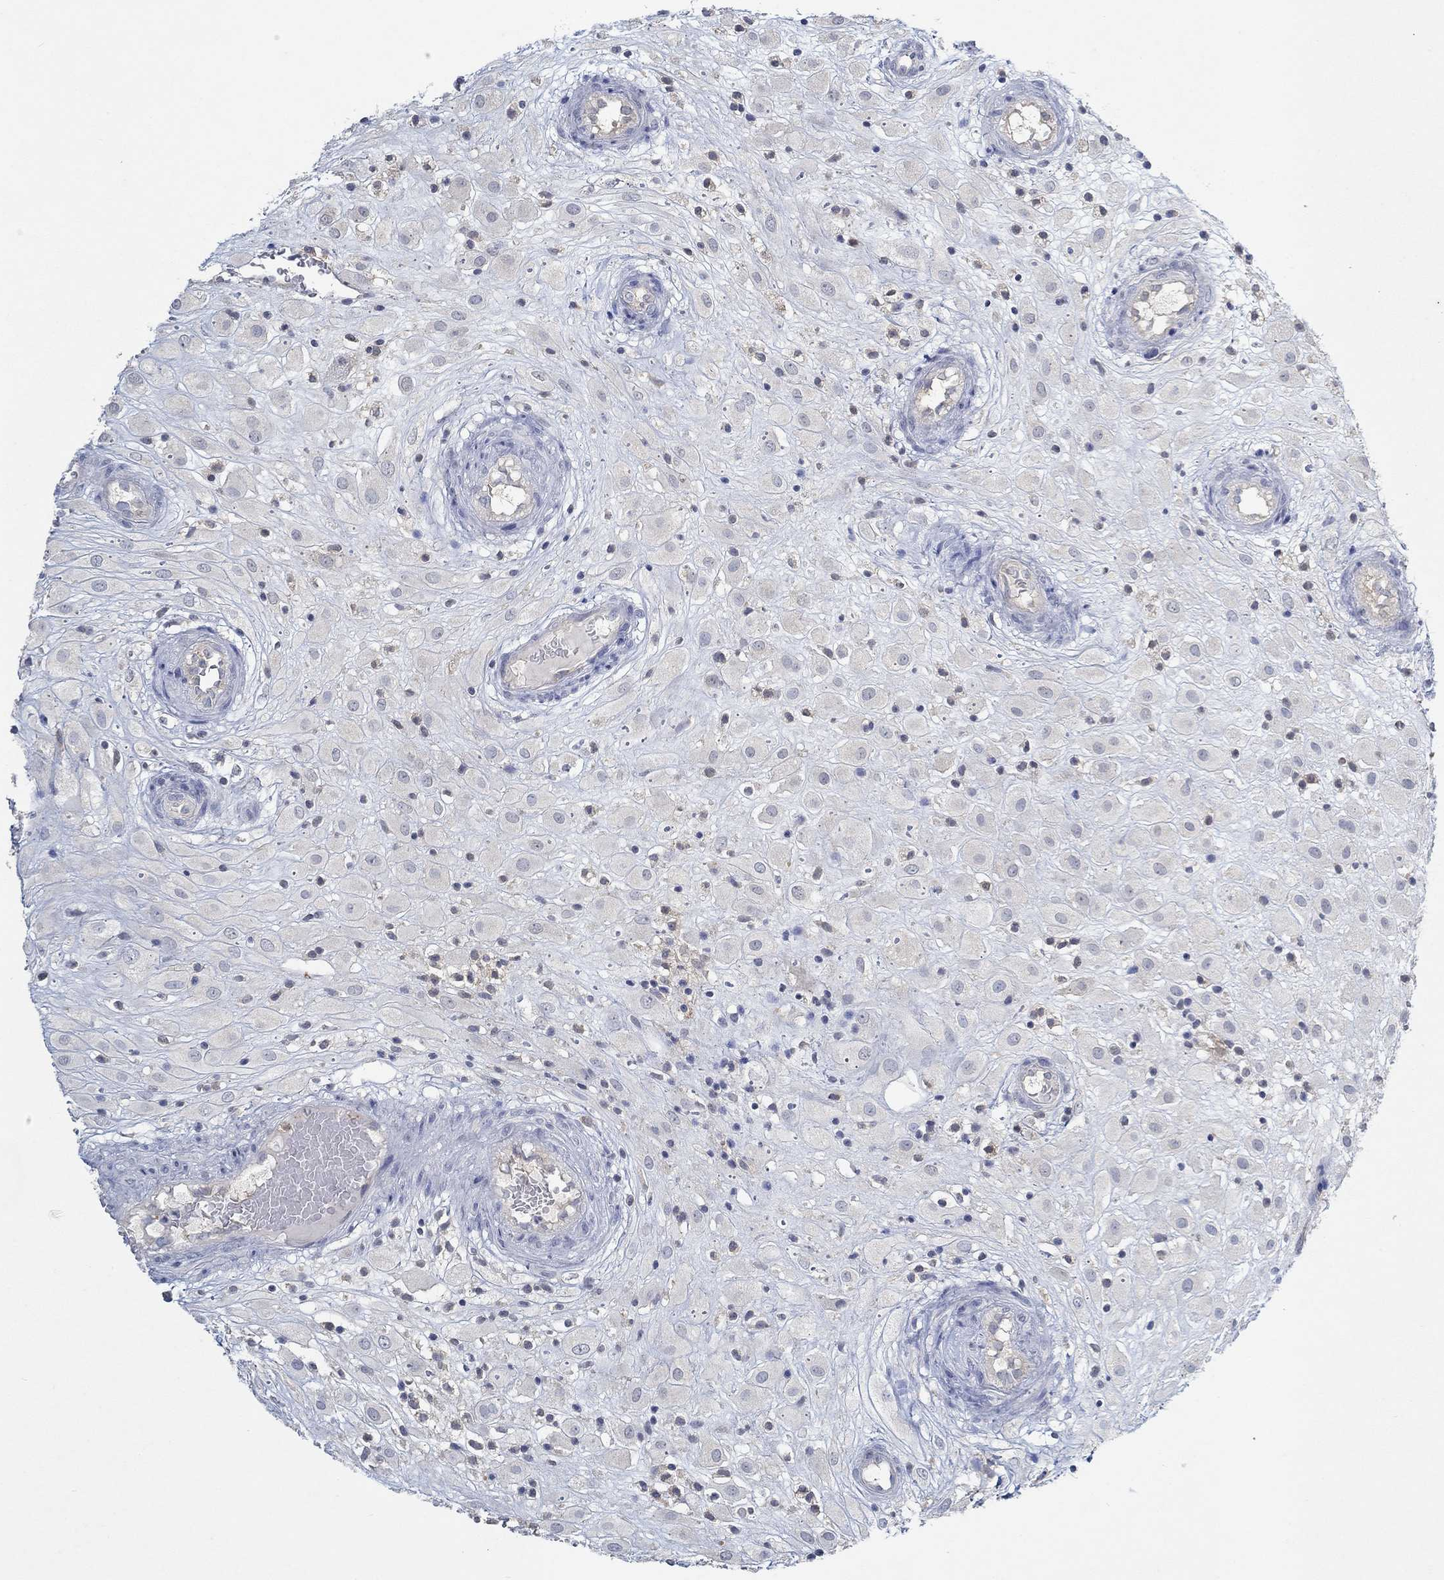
{"staining": {"intensity": "negative", "quantity": "none", "location": "none"}, "tissue": "placenta", "cell_type": "Decidual cells", "image_type": "normal", "snomed": [{"axis": "morphology", "description": "Normal tissue, NOS"}, {"axis": "topography", "description": "Placenta"}], "caption": "High magnification brightfield microscopy of benign placenta stained with DAB (3,3'-diaminobenzidine) (brown) and counterstained with hematoxylin (blue): decidual cells show no significant staining. The staining is performed using DAB (3,3'-diaminobenzidine) brown chromogen with nuclei counter-stained in using hematoxylin.", "gene": "MTHFR", "patient": {"sex": "female", "age": 24}}